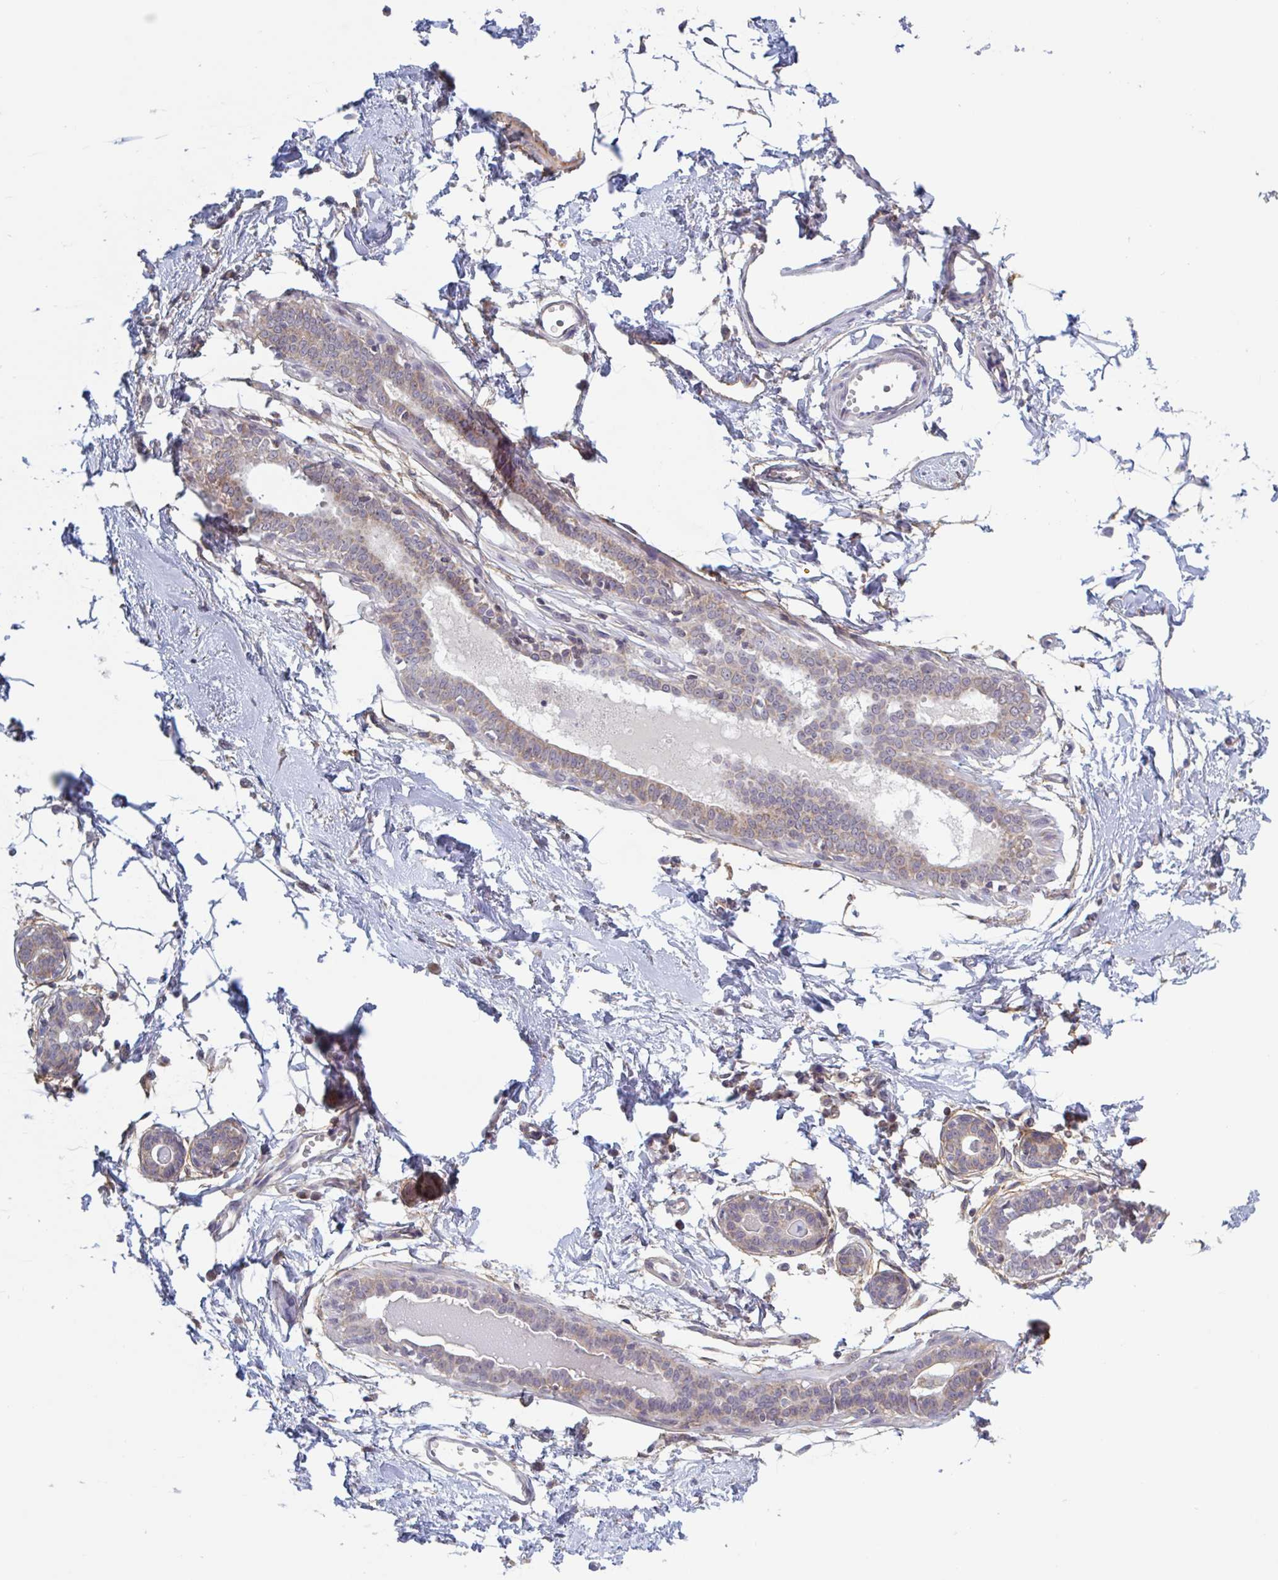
{"staining": {"intensity": "negative", "quantity": "none", "location": "none"}, "tissue": "breast", "cell_type": "Adipocytes", "image_type": "normal", "snomed": [{"axis": "morphology", "description": "Normal tissue, NOS"}, {"axis": "topography", "description": "Breast"}], "caption": "There is no significant positivity in adipocytes of breast. (DAB (3,3'-diaminobenzidine) immunohistochemistry (IHC) visualized using brightfield microscopy, high magnification).", "gene": "SURF1", "patient": {"sex": "female", "age": 45}}